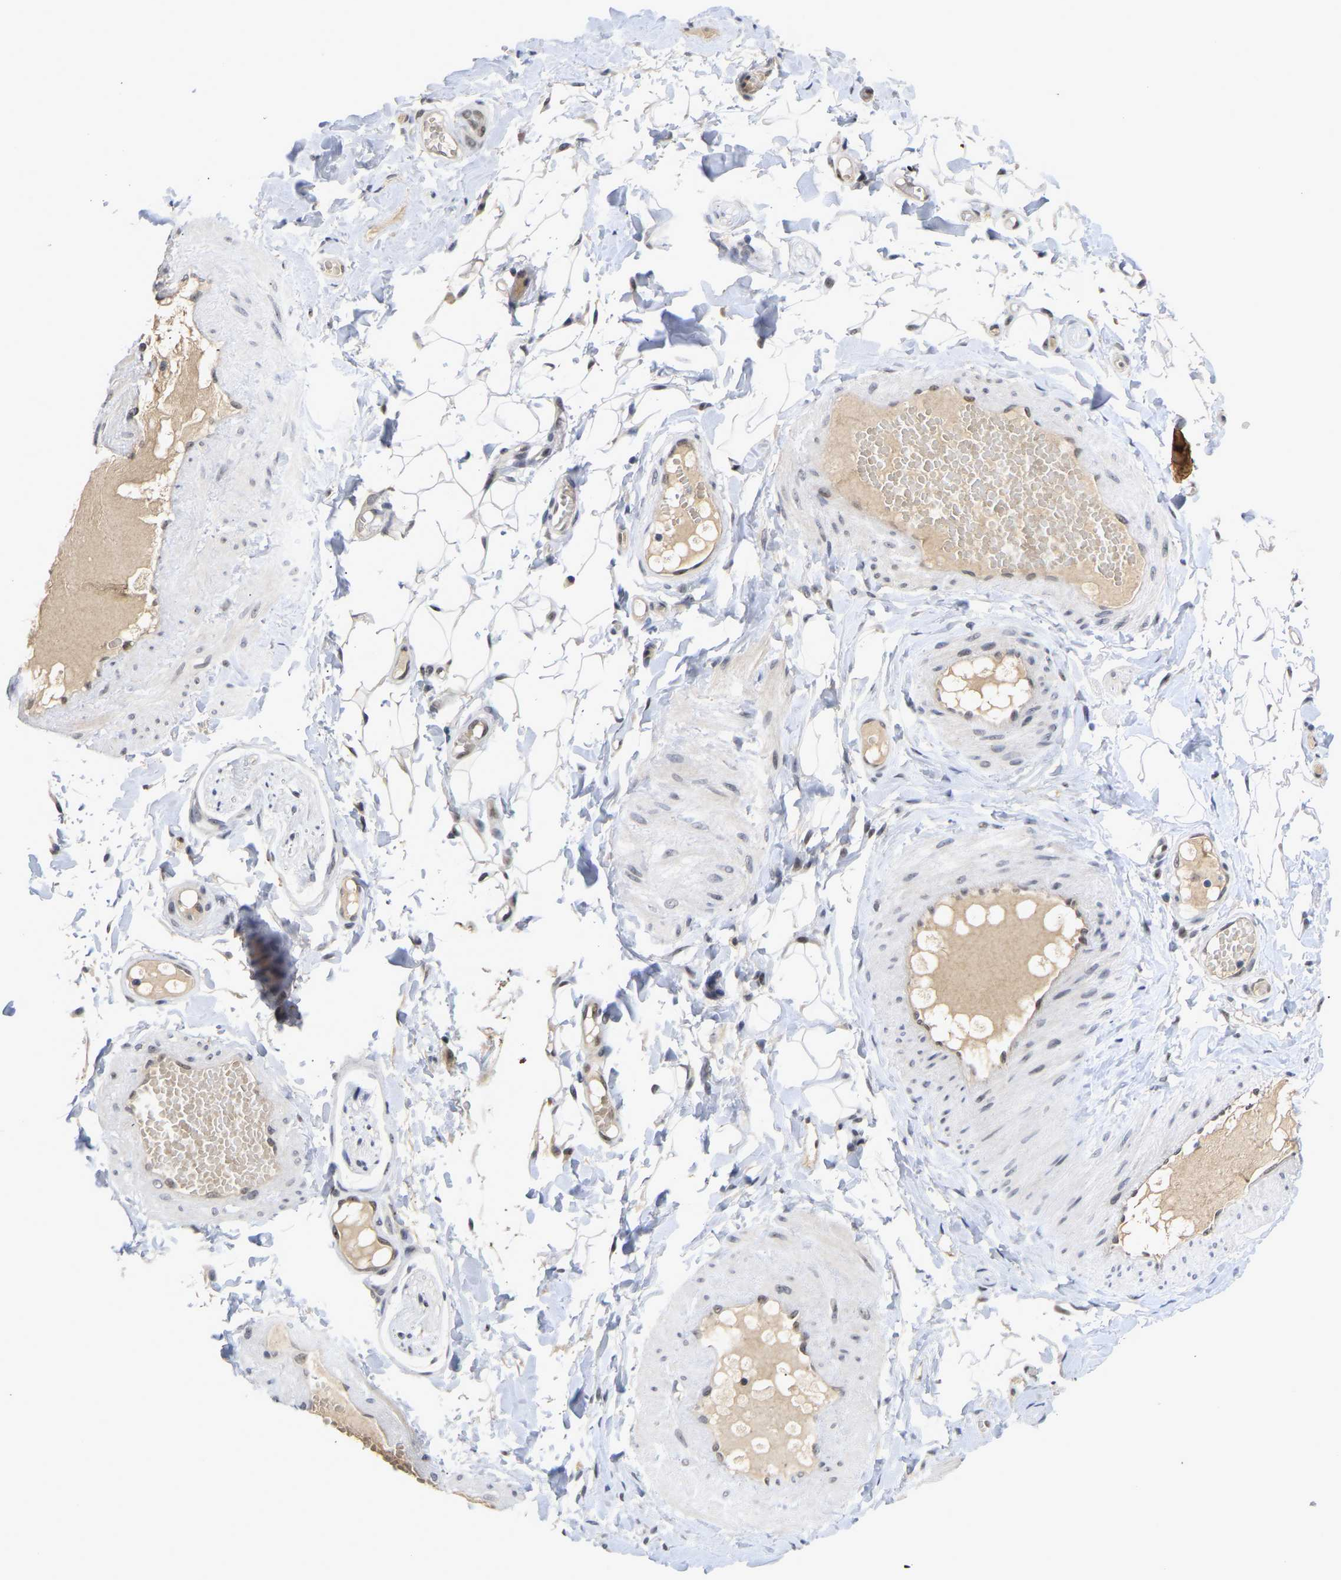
{"staining": {"intensity": "negative", "quantity": "none", "location": "none"}, "tissue": "adipose tissue", "cell_type": "Adipocytes", "image_type": "normal", "snomed": [{"axis": "morphology", "description": "Normal tissue, NOS"}, {"axis": "topography", "description": "Adipose tissue"}, {"axis": "topography", "description": "Vascular tissue"}, {"axis": "topography", "description": "Peripheral nerve tissue"}], "caption": "Immunohistochemistry of unremarkable human adipose tissue reveals no positivity in adipocytes. (Stains: DAB (3,3'-diaminobenzidine) immunohistochemistry (IHC) with hematoxylin counter stain, Microscopy: brightfield microscopy at high magnification).", "gene": "NLE1", "patient": {"sex": "male", "age": 25}}